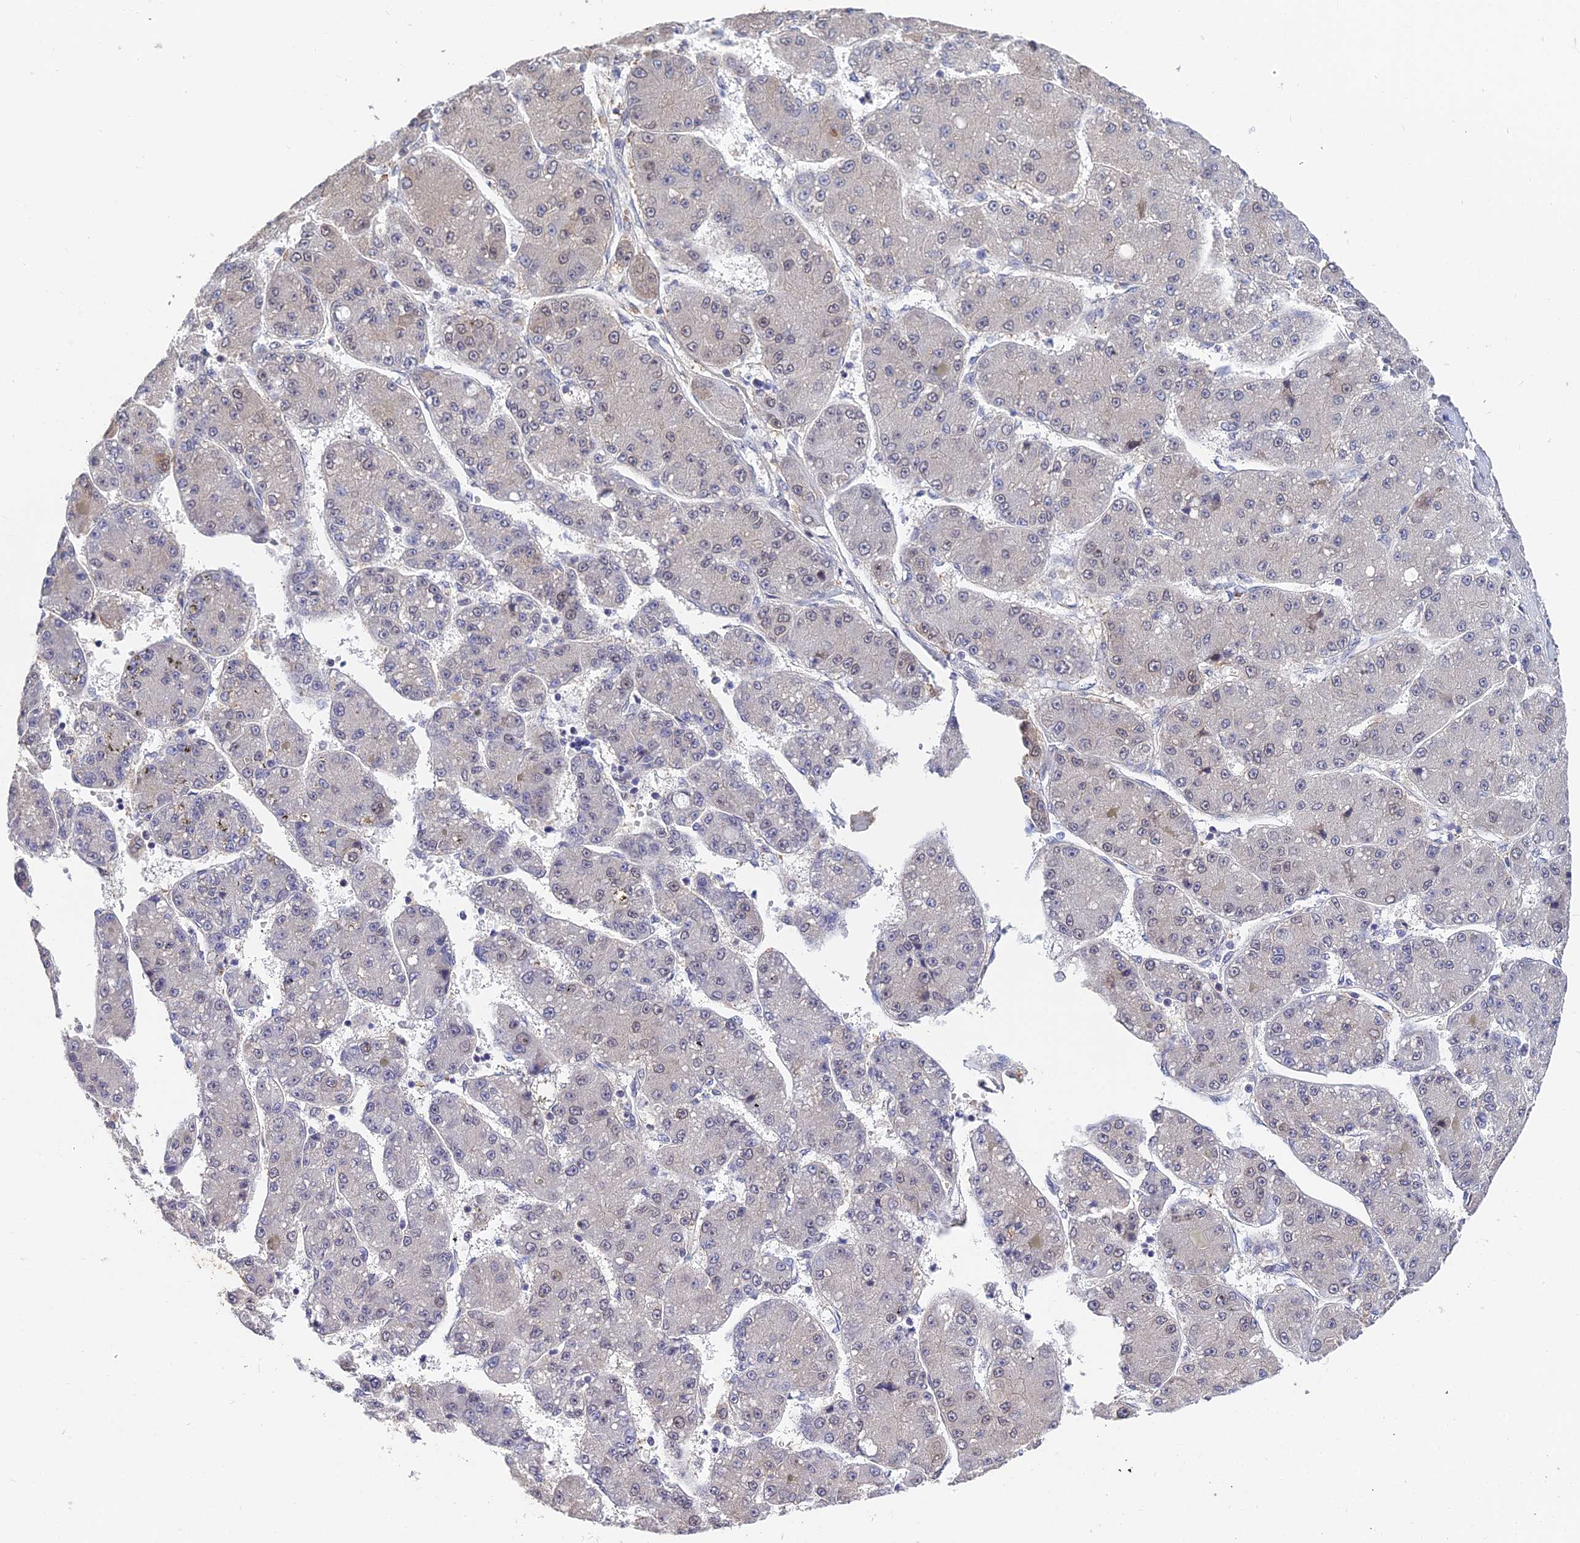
{"staining": {"intensity": "weak", "quantity": "25%-75%", "location": "cytoplasmic/membranous"}, "tissue": "liver cancer", "cell_type": "Tumor cells", "image_type": "cancer", "snomed": [{"axis": "morphology", "description": "Carcinoma, Hepatocellular, NOS"}, {"axis": "topography", "description": "Liver"}], "caption": "Protein staining shows weak cytoplasmic/membranous expression in about 25%-75% of tumor cells in hepatocellular carcinoma (liver).", "gene": "INPP4A", "patient": {"sex": "male", "age": 67}}